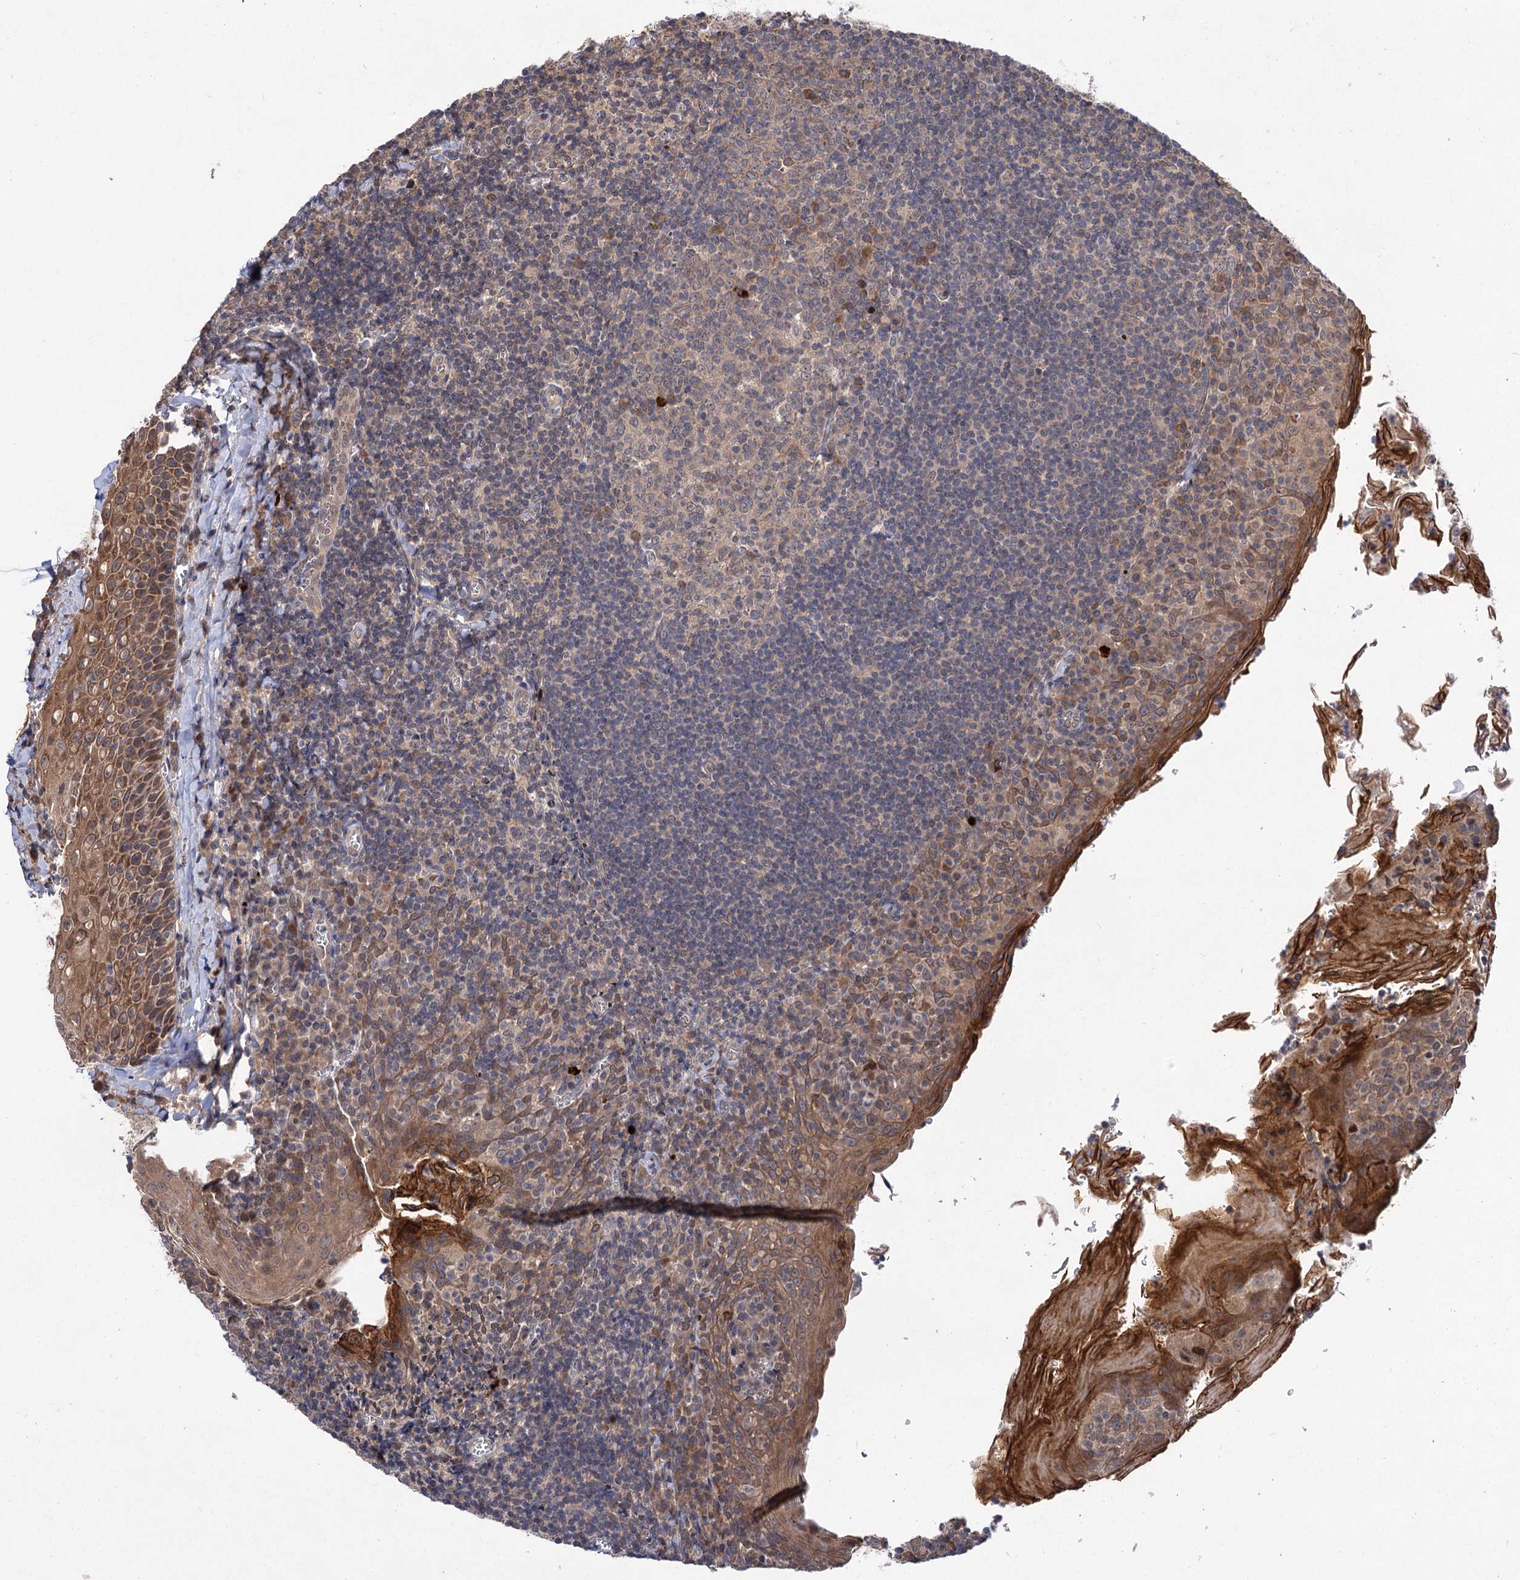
{"staining": {"intensity": "weak", "quantity": "<25%", "location": "cytoplasmic/membranous"}, "tissue": "tonsil", "cell_type": "Germinal center cells", "image_type": "normal", "snomed": [{"axis": "morphology", "description": "Normal tissue, NOS"}, {"axis": "topography", "description": "Tonsil"}], "caption": "An IHC histopathology image of unremarkable tonsil is shown. There is no staining in germinal center cells of tonsil. The staining is performed using DAB brown chromogen with nuclei counter-stained in using hematoxylin.", "gene": "FBXW8", "patient": {"sex": "male", "age": 27}}